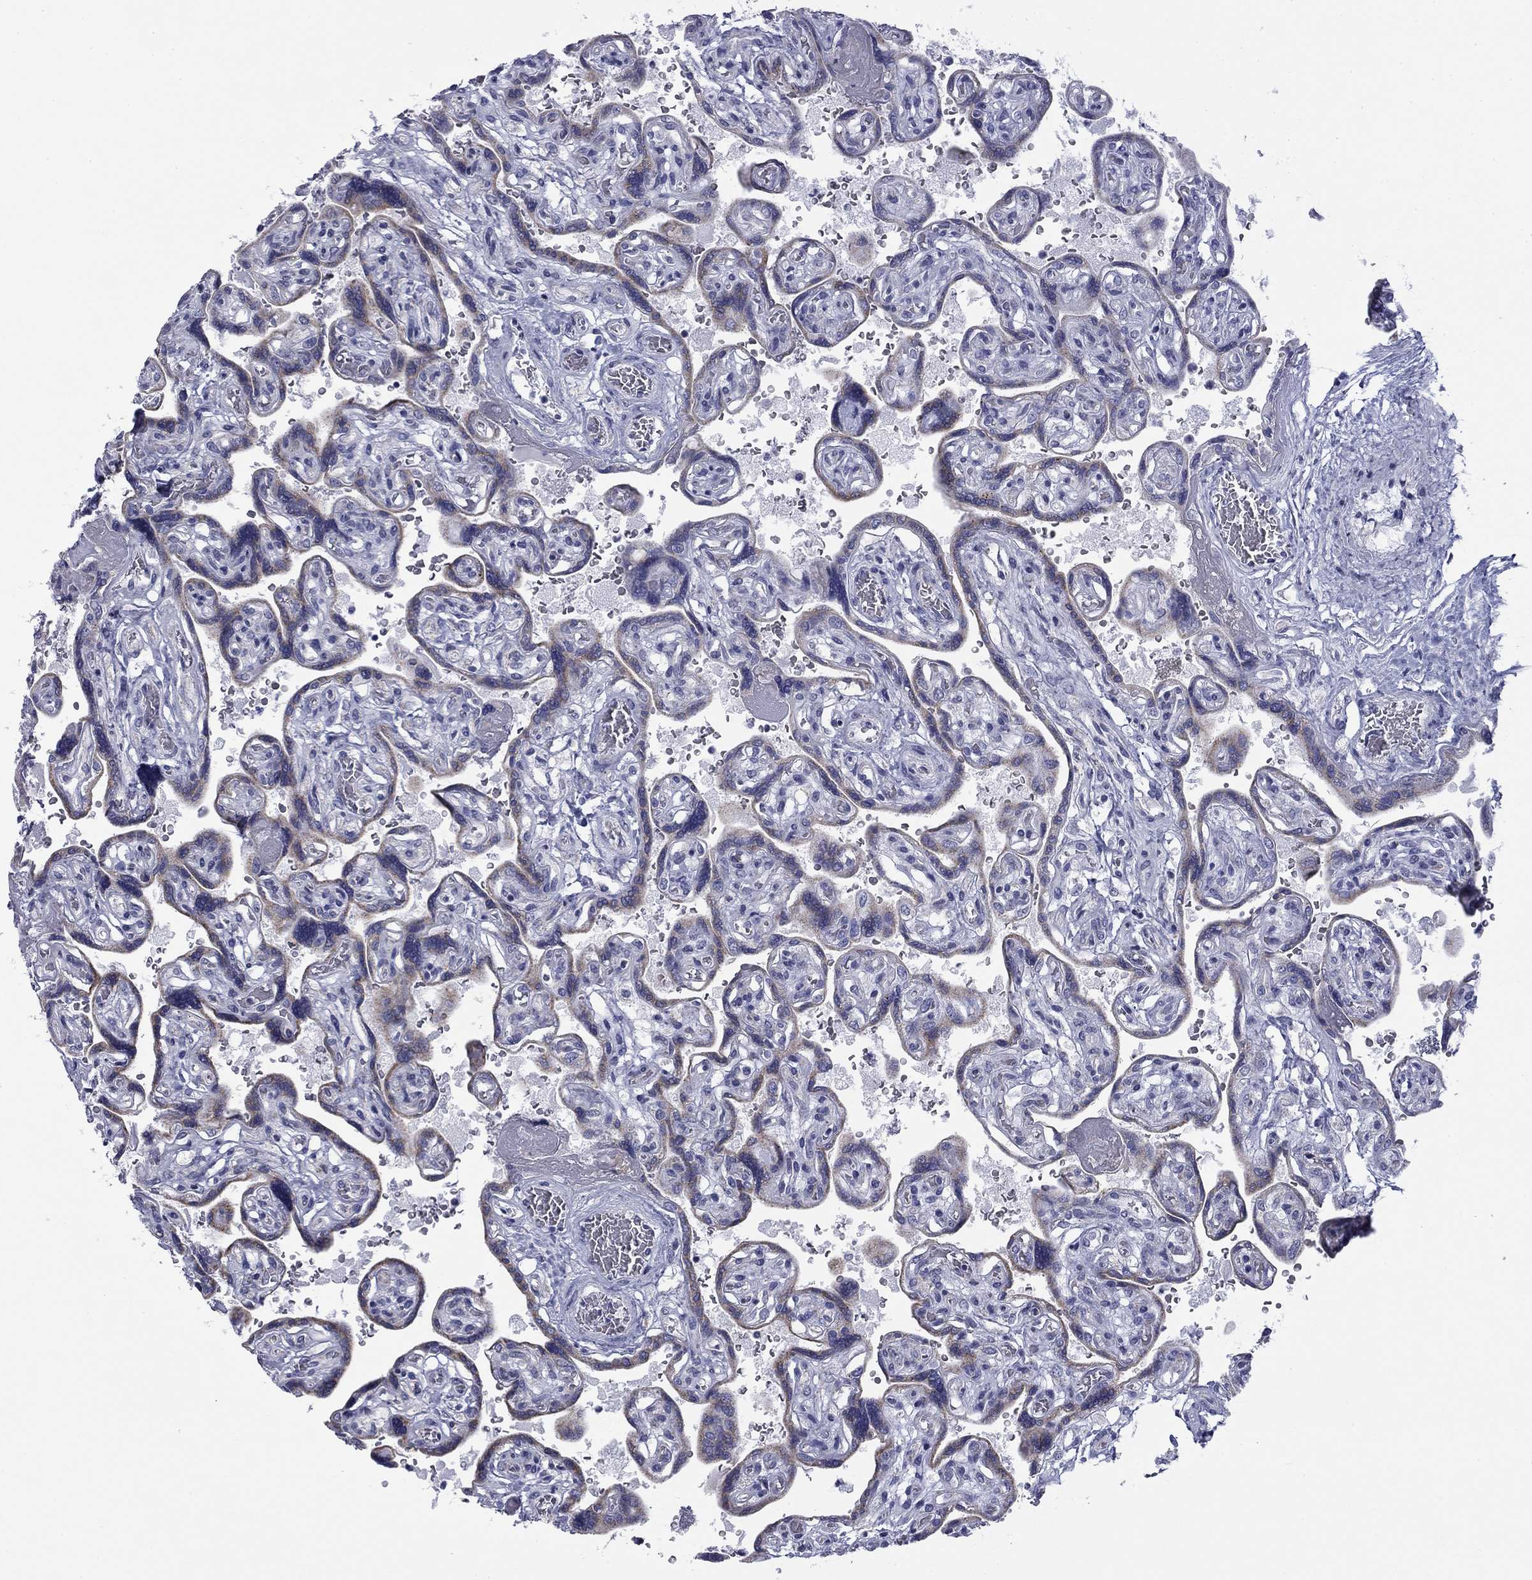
{"staining": {"intensity": "negative", "quantity": "none", "location": "none"}, "tissue": "placenta", "cell_type": "Decidual cells", "image_type": "normal", "snomed": [{"axis": "morphology", "description": "Normal tissue, NOS"}, {"axis": "topography", "description": "Placenta"}], "caption": "Decidual cells are negative for protein expression in normal human placenta. (Brightfield microscopy of DAB IHC at high magnification).", "gene": "ZP2", "patient": {"sex": "female", "age": 32}}